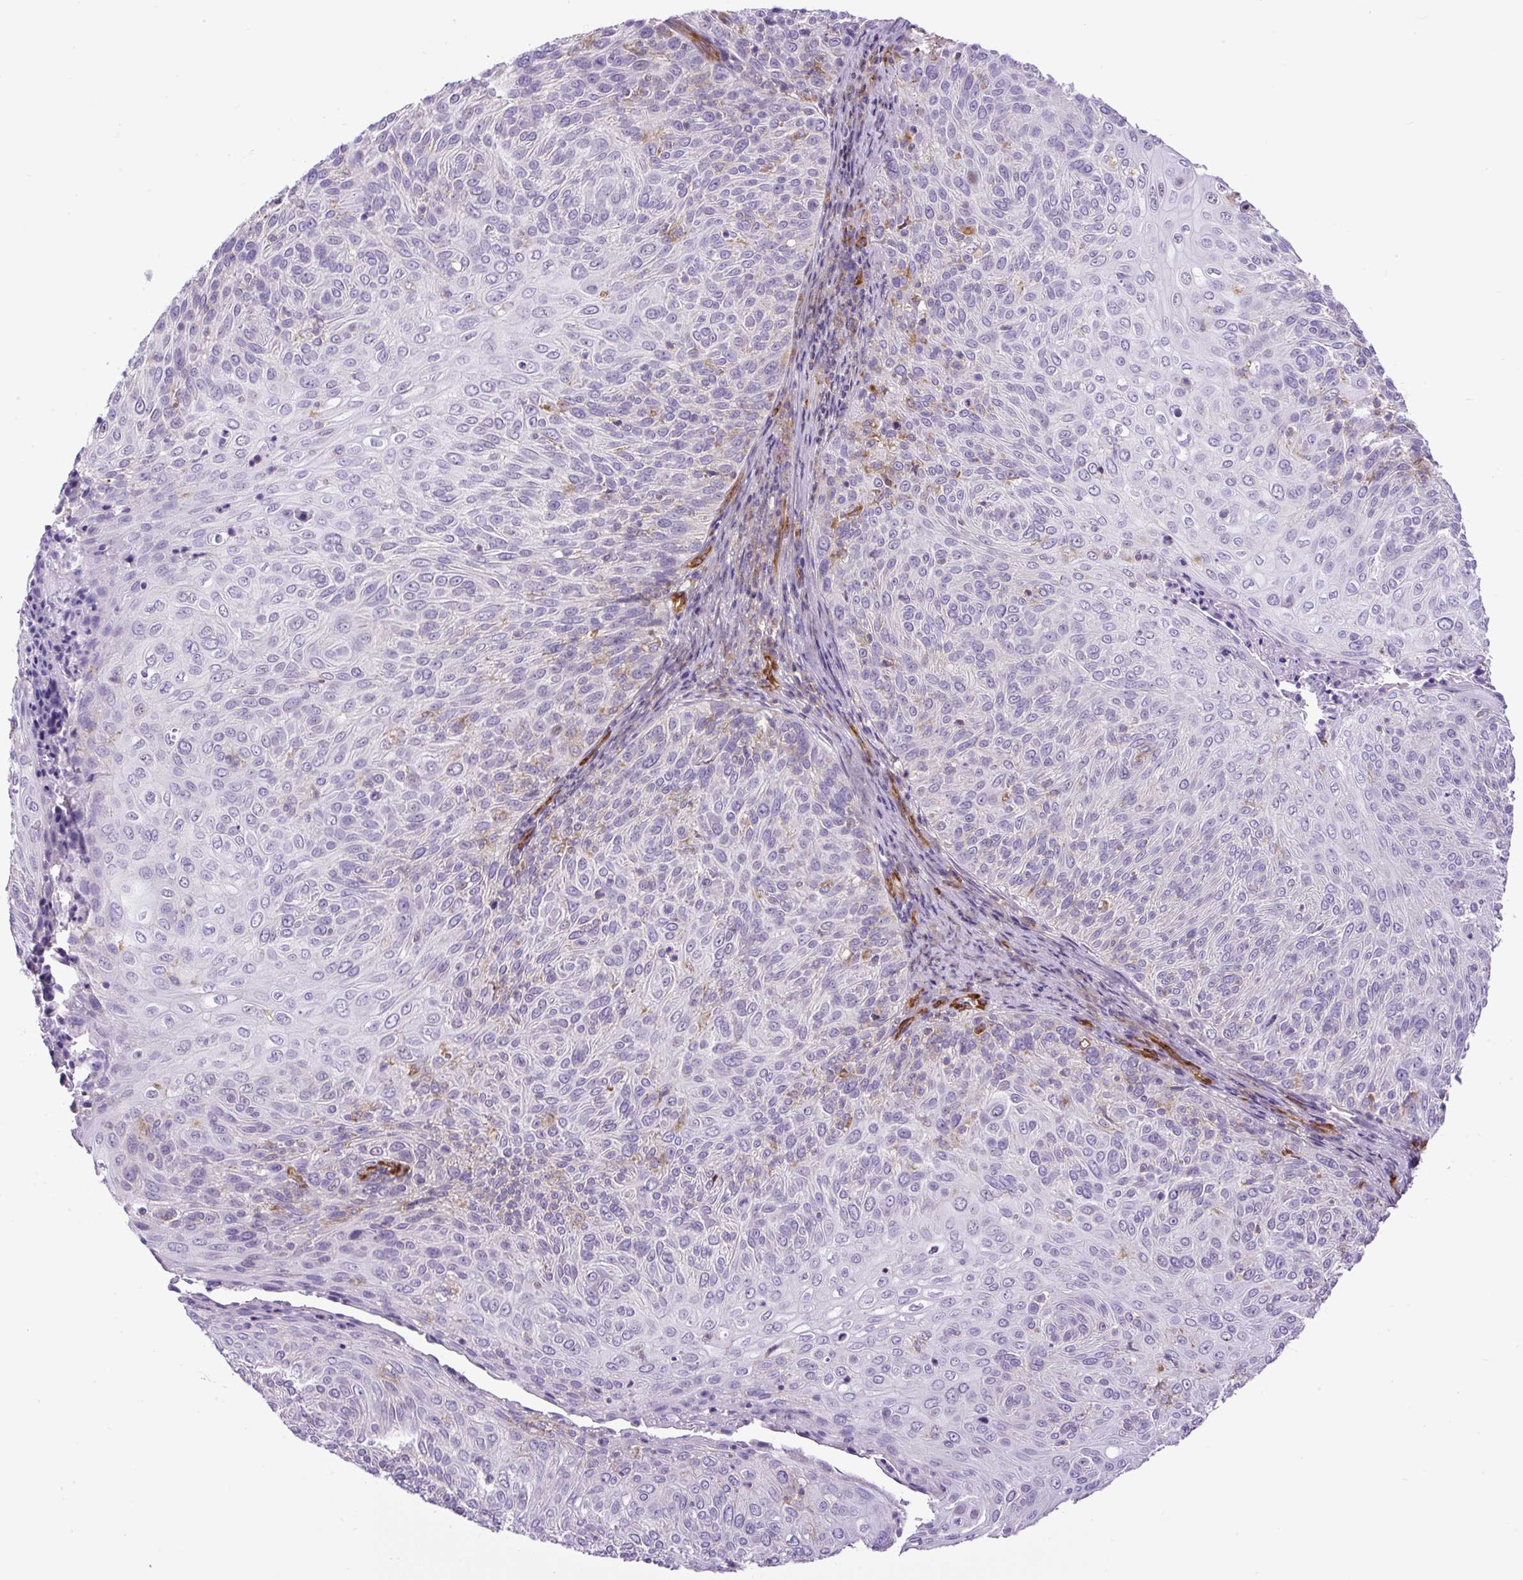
{"staining": {"intensity": "weak", "quantity": "<25%", "location": "cytoplasmic/membranous"}, "tissue": "cervical cancer", "cell_type": "Tumor cells", "image_type": "cancer", "snomed": [{"axis": "morphology", "description": "Squamous cell carcinoma, NOS"}, {"axis": "topography", "description": "Cervix"}], "caption": "IHC of human cervical cancer (squamous cell carcinoma) shows no positivity in tumor cells.", "gene": "MAP1S", "patient": {"sex": "female", "age": 31}}